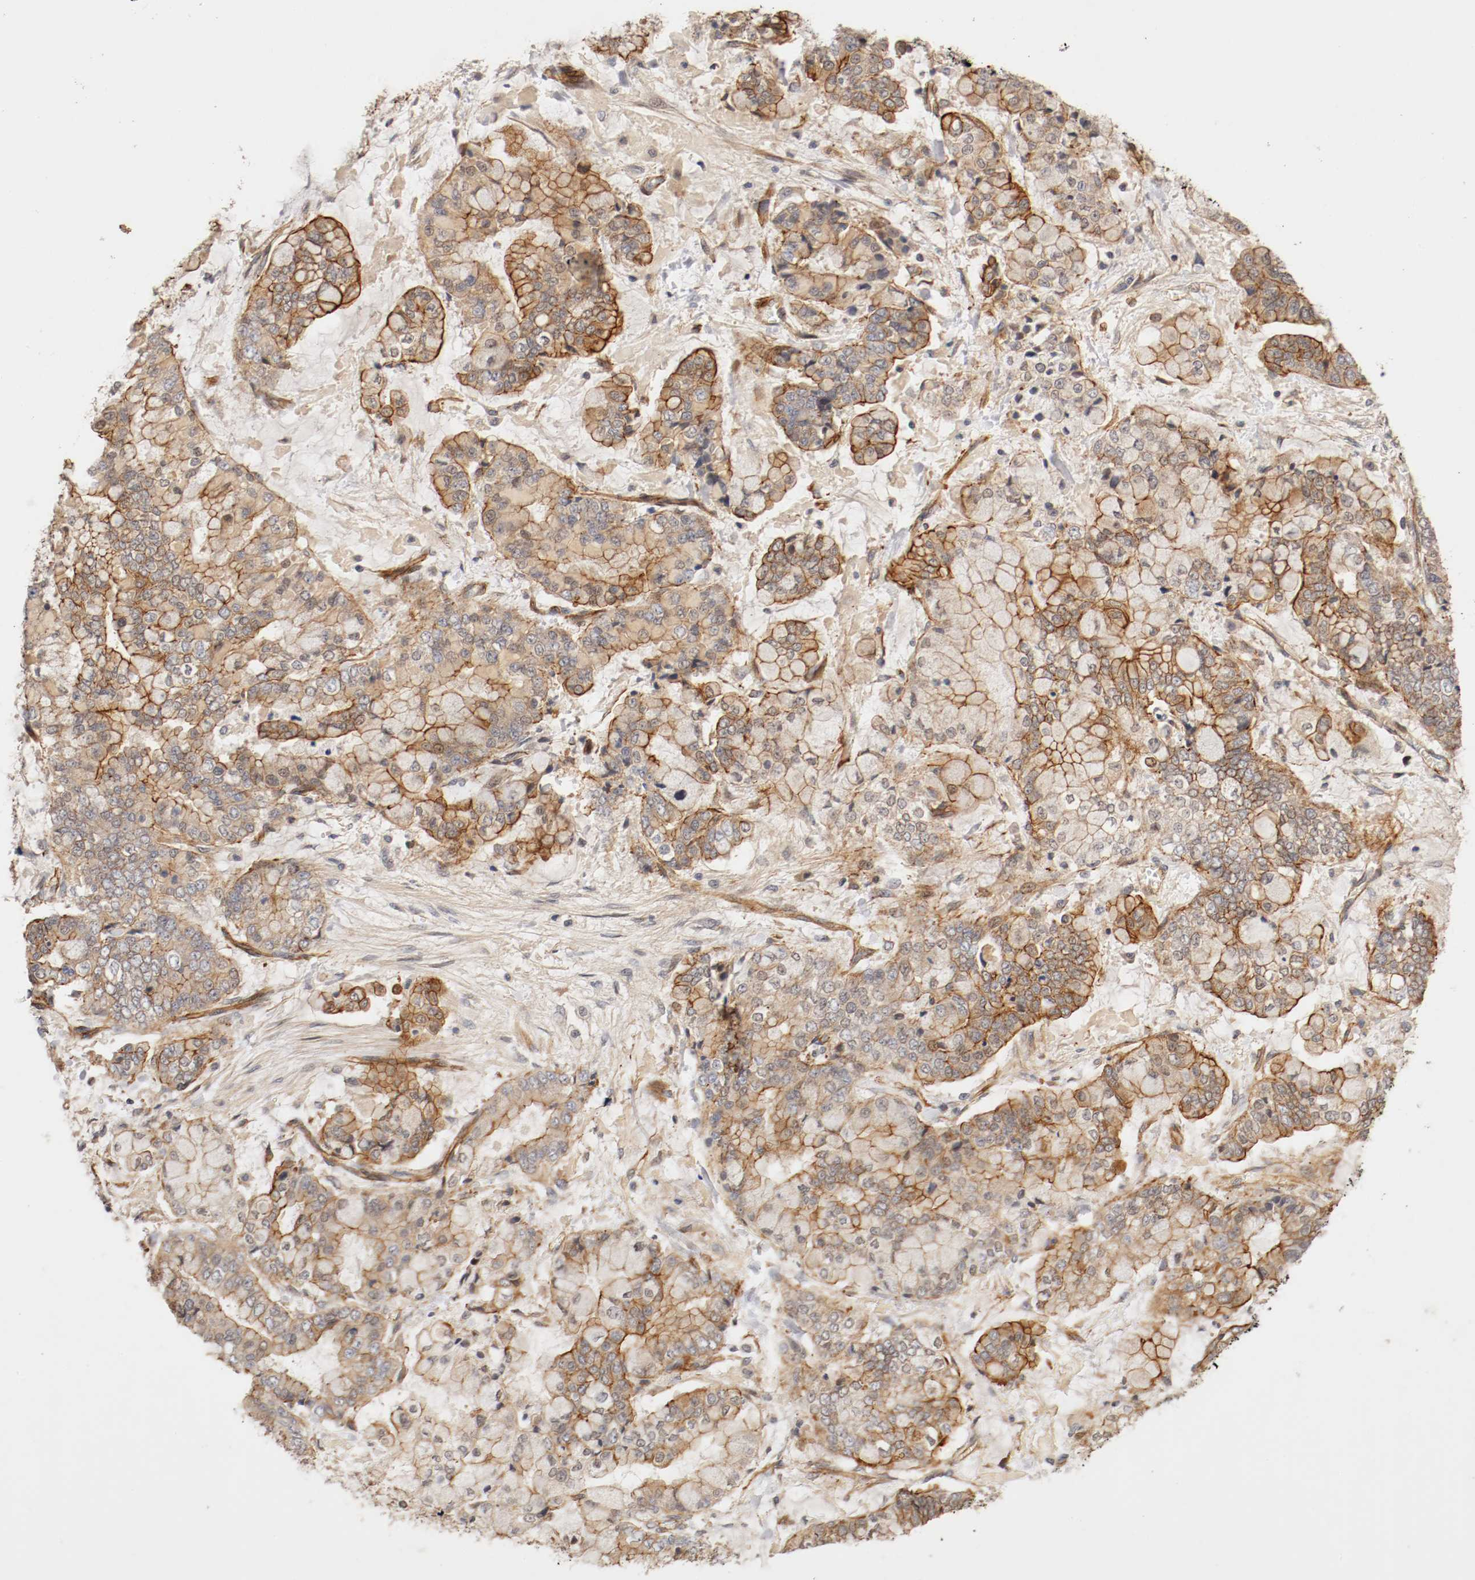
{"staining": {"intensity": "moderate", "quantity": ">75%", "location": "cytoplasmic/membranous"}, "tissue": "stomach cancer", "cell_type": "Tumor cells", "image_type": "cancer", "snomed": [{"axis": "morphology", "description": "Normal tissue, NOS"}, {"axis": "morphology", "description": "Adenocarcinoma, NOS"}, {"axis": "topography", "description": "Stomach, upper"}, {"axis": "topography", "description": "Stomach"}], "caption": "Immunohistochemistry (IHC) of human adenocarcinoma (stomach) exhibits medium levels of moderate cytoplasmic/membranous positivity in approximately >75% of tumor cells.", "gene": "TYK2", "patient": {"sex": "male", "age": 76}}